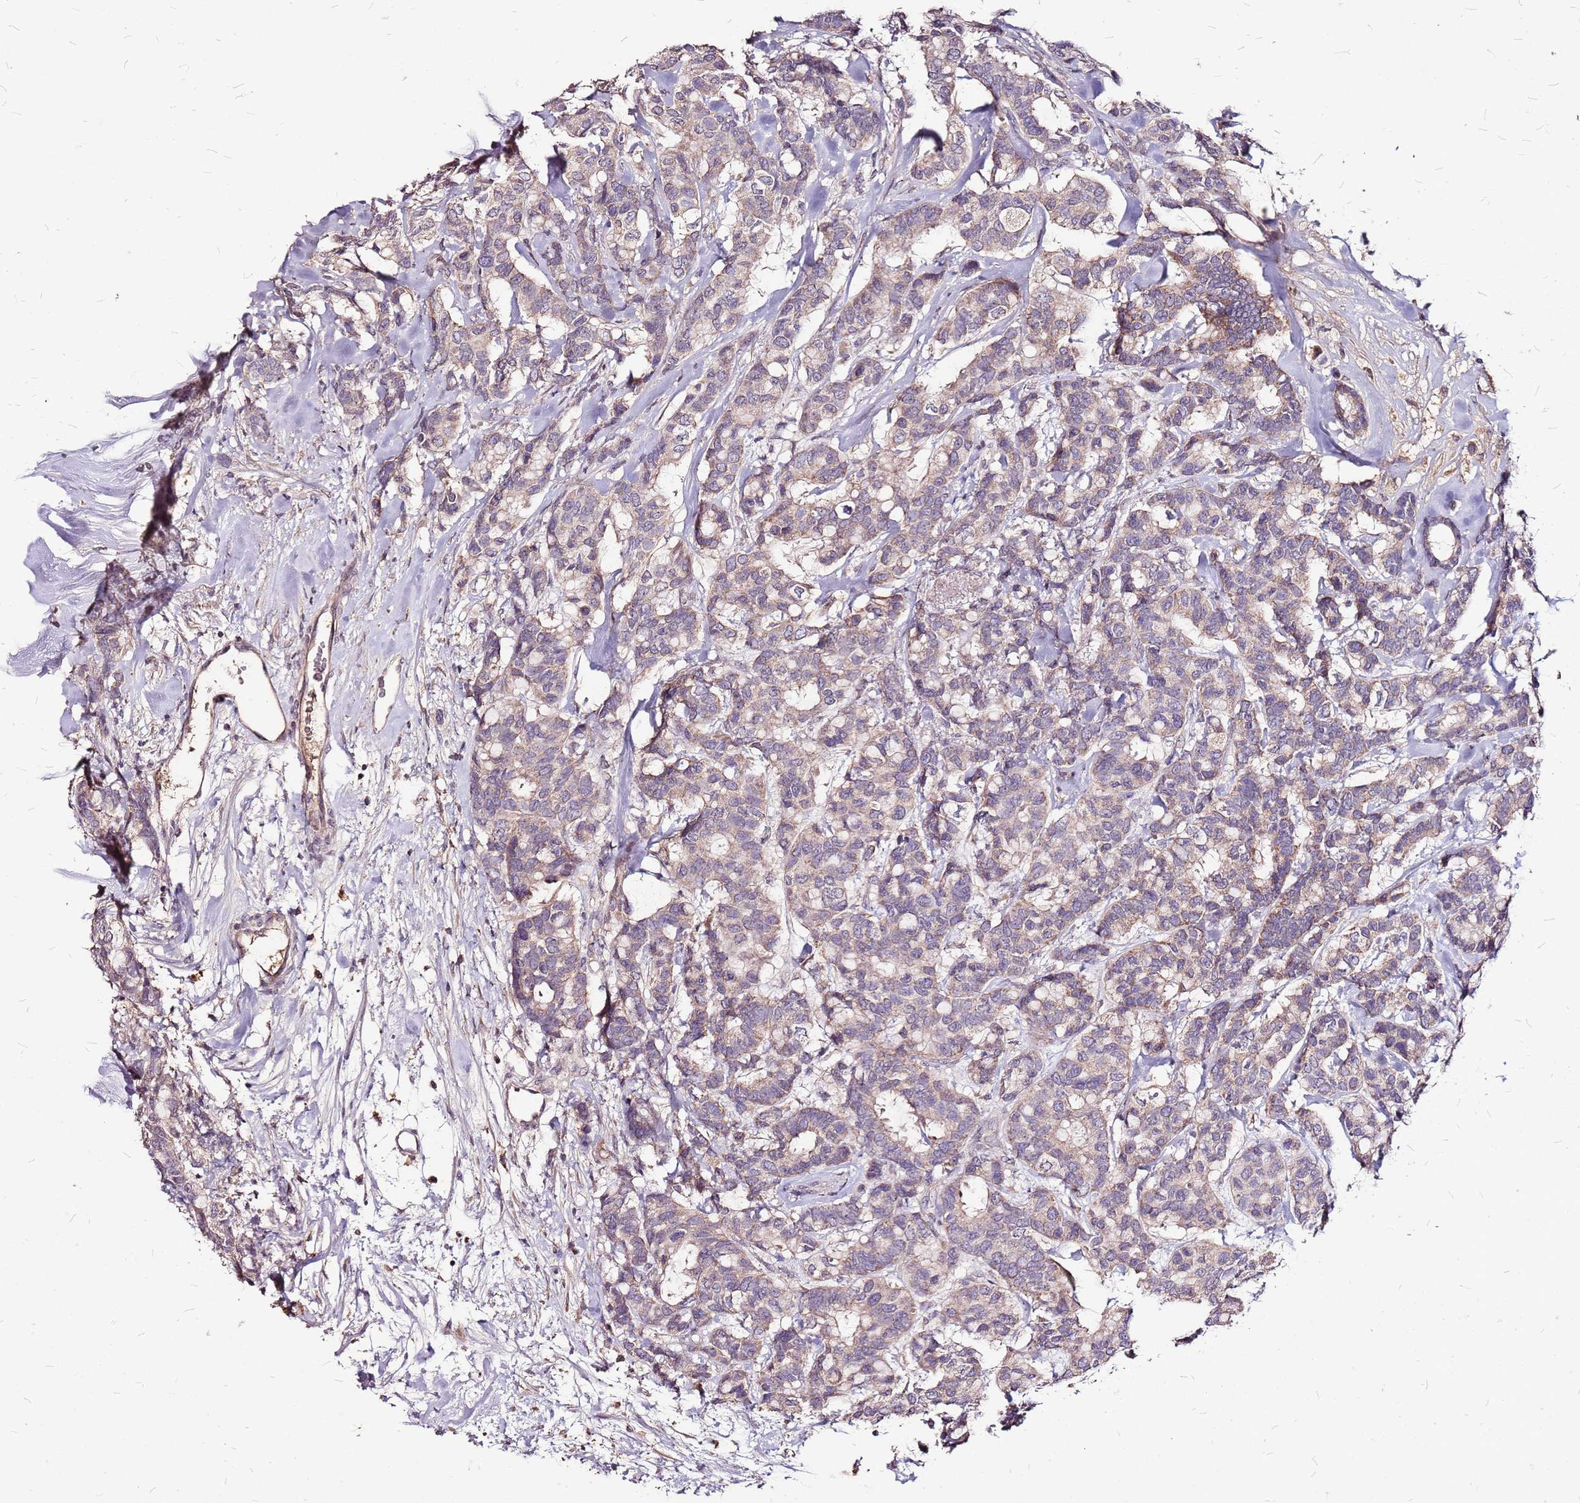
{"staining": {"intensity": "weak", "quantity": "25%-75%", "location": "cytoplasmic/membranous"}, "tissue": "breast cancer", "cell_type": "Tumor cells", "image_type": "cancer", "snomed": [{"axis": "morphology", "description": "Duct carcinoma"}, {"axis": "topography", "description": "Breast"}], "caption": "Weak cytoplasmic/membranous positivity is identified in approximately 25%-75% of tumor cells in breast cancer.", "gene": "DCDC2C", "patient": {"sex": "female", "age": 87}}